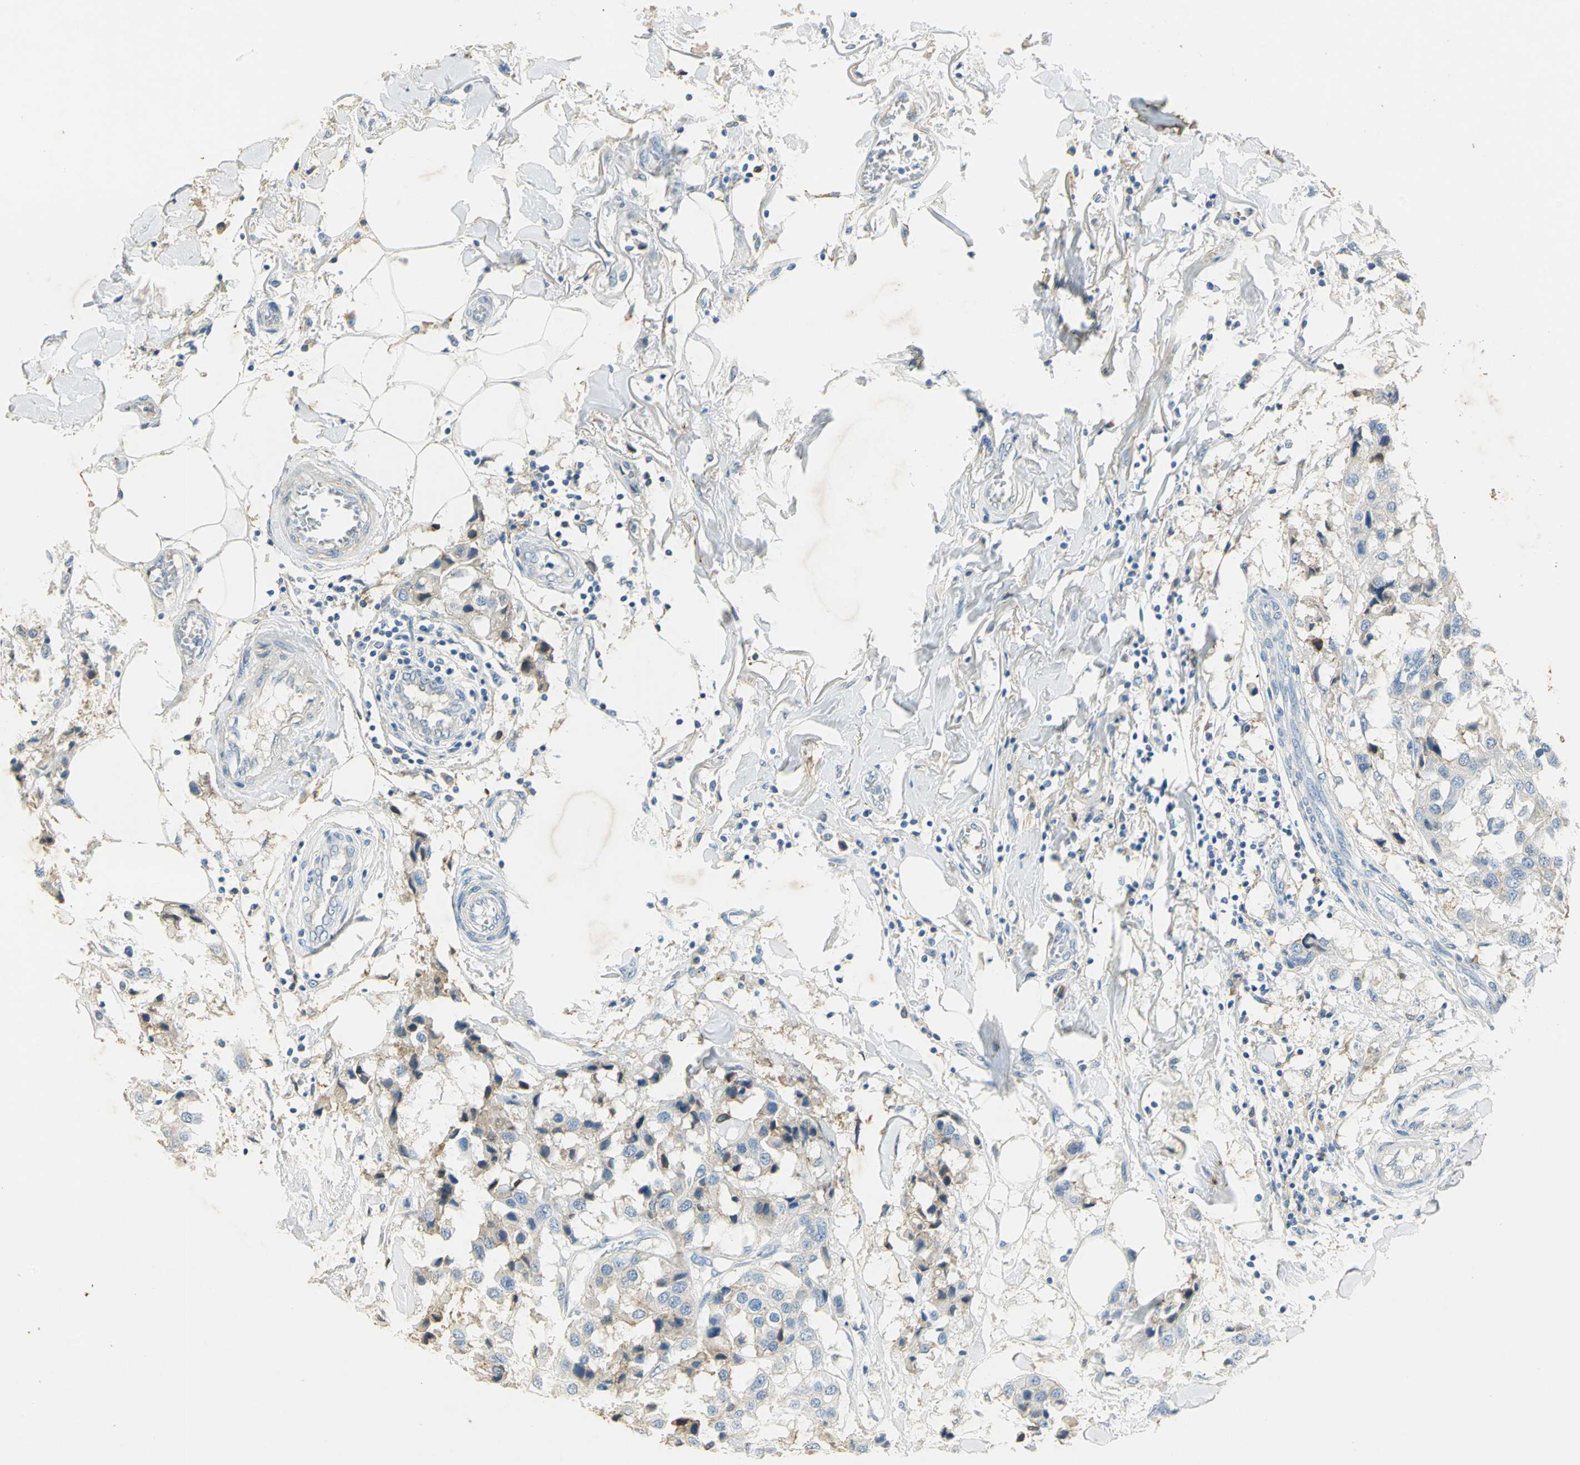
{"staining": {"intensity": "weak", "quantity": "<25%", "location": "cytoplasmic/membranous"}, "tissue": "breast cancer", "cell_type": "Tumor cells", "image_type": "cancer", "snomed": [{"axis": "morphology", "description": "Duct carcinoma"}, {"axis": "topography", "description": "Breast"}], "caption": "Breast infiltrating ductal carcinoma stained for a protein using immunohistochemistry (IHC) shows no expression tumor cells.", "gene": "ANXA4", "patient": {"sex": "female", "age": 80}}